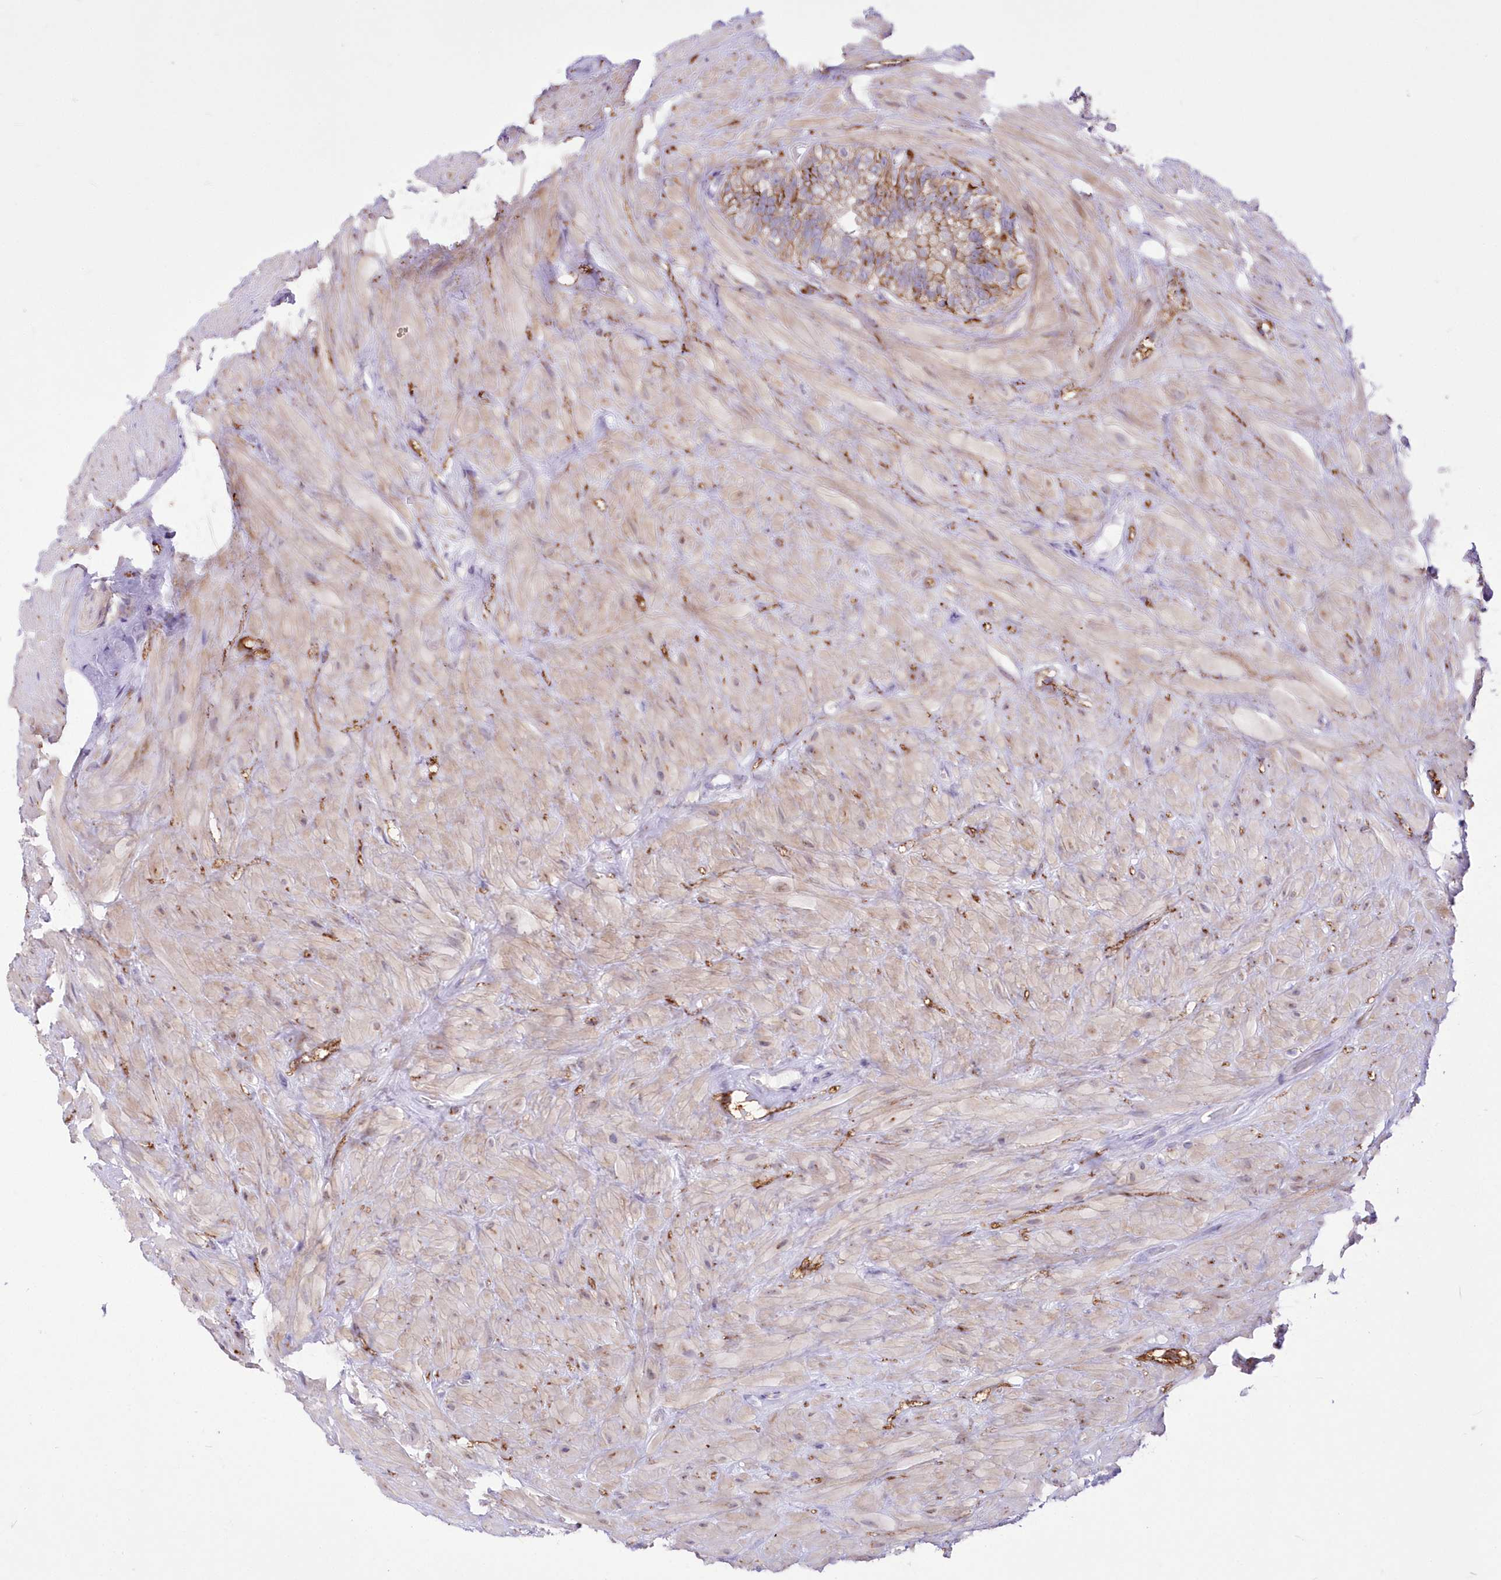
{"staining": {"intensity": "moderate", "quantity": "<25%", "location": "cytoplasmic/membranous"}, "tissue": "seminal vesicle", "cell_type": "Glandular cells", "image_type": "normal", "snomed": [{"axis": "morphology", "description": "Normal tissue, NOS"}, {"axis": "topography", "description": "Seminal veicle"}], "caption": "Protein analysis of unremarkable seminal vesicle displays moderate cytoplasmic/membranous staining in about <25% of glandular cells.", "gene": "FAM241B", "patient": {"sex": "male", "age": 80}}